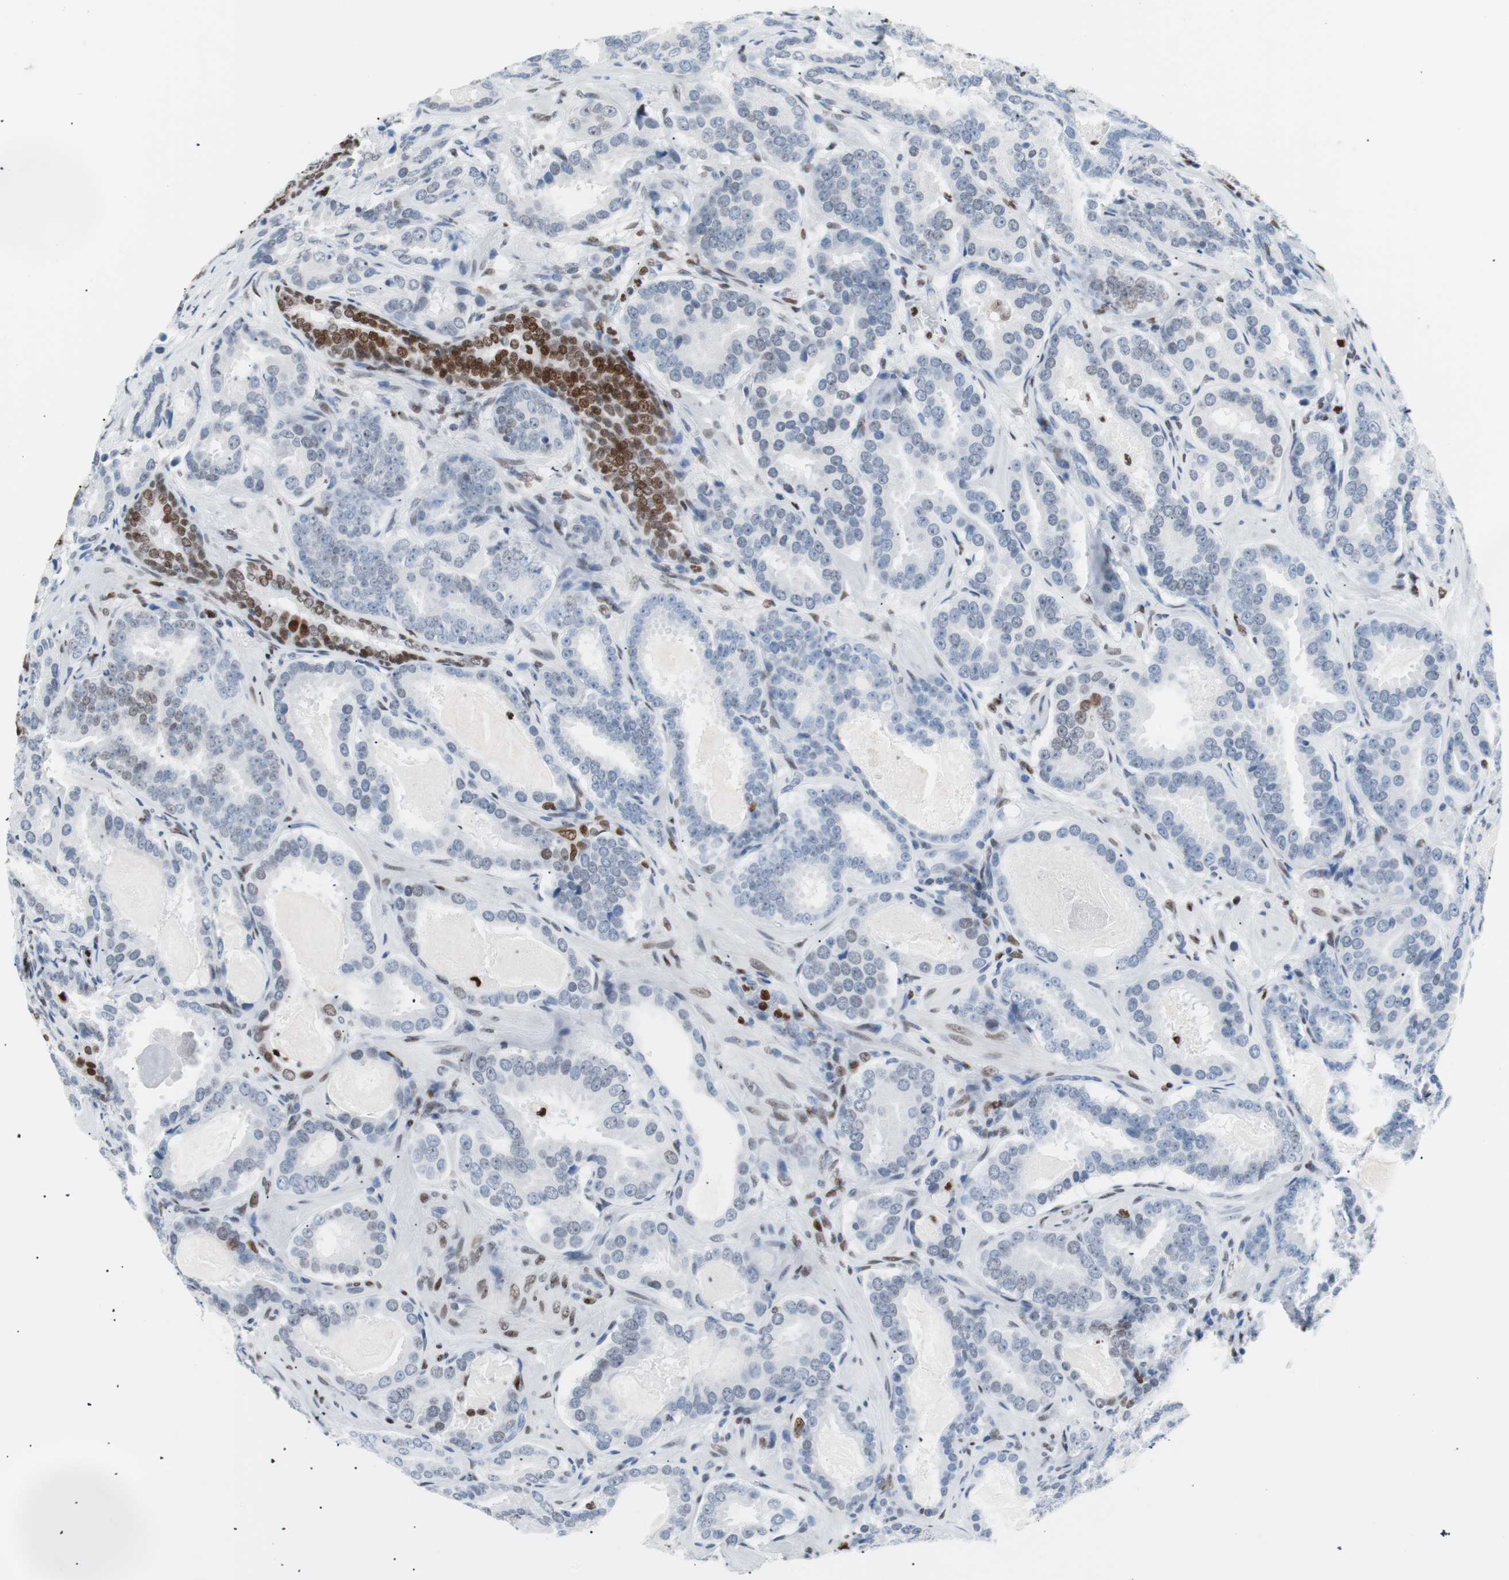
{"staining": {"intensity": "moderate", "quantity": "<25%", "location": "nuclear"}, "tissue": "prostate cancer", "cell_type": "Tumor cells", "image_type": "cancer", "snomed": [{"axis": "morphology", "description": "Adenocarcinoma, Low grade"}, {"axis": "topography", "description": "Prostate"}], "caption": "Protein expression analysis of human prostate cancer reveals moderate nuclear staining in approximately <25% of tumor cells.", "gene": "CEBPB", "patient": {"sex": "male", "age": 59}}